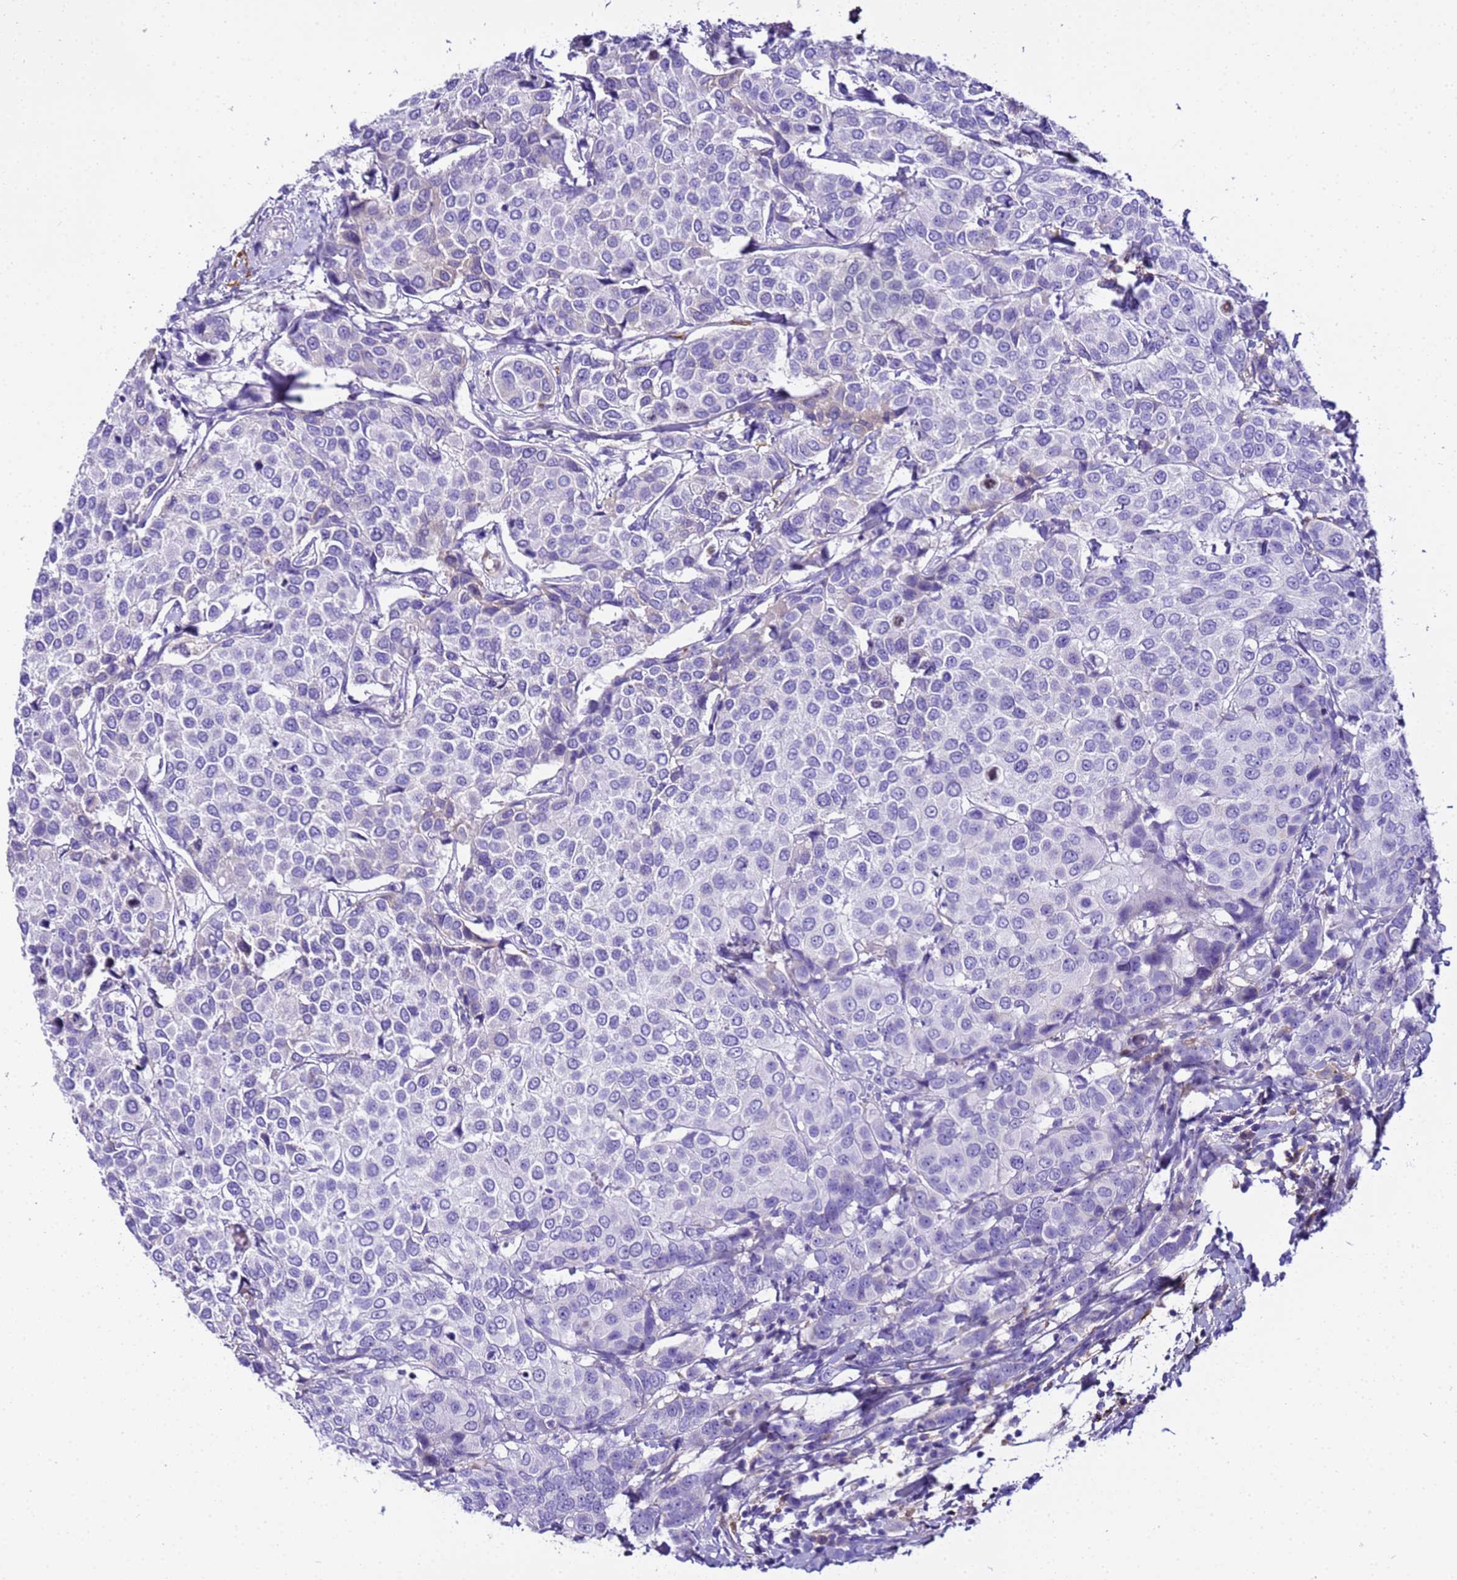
{"staining": {"intensity": "negative", "quantity": "none", "location": "none"}, "tissue": "breast cancer", "cell_type": "Tumor cells", "image_type": "cancer", "snomed": [{"axis": "morphology", "description": "Duct carcinoma"}, {"axis": "topography", "description": "Breast"}], "caption": "Tumor cells show no significant protein staining in breast cancer. The staining was performed using DAB (3,3'-diaminobenzidine) to visualize the protein expression in brown, while the nuclei were stained in blue with hematoxylin (Magnification: 20x).", "gene": "CFHR2", "patient": {"sex": "female", "age": 55}}